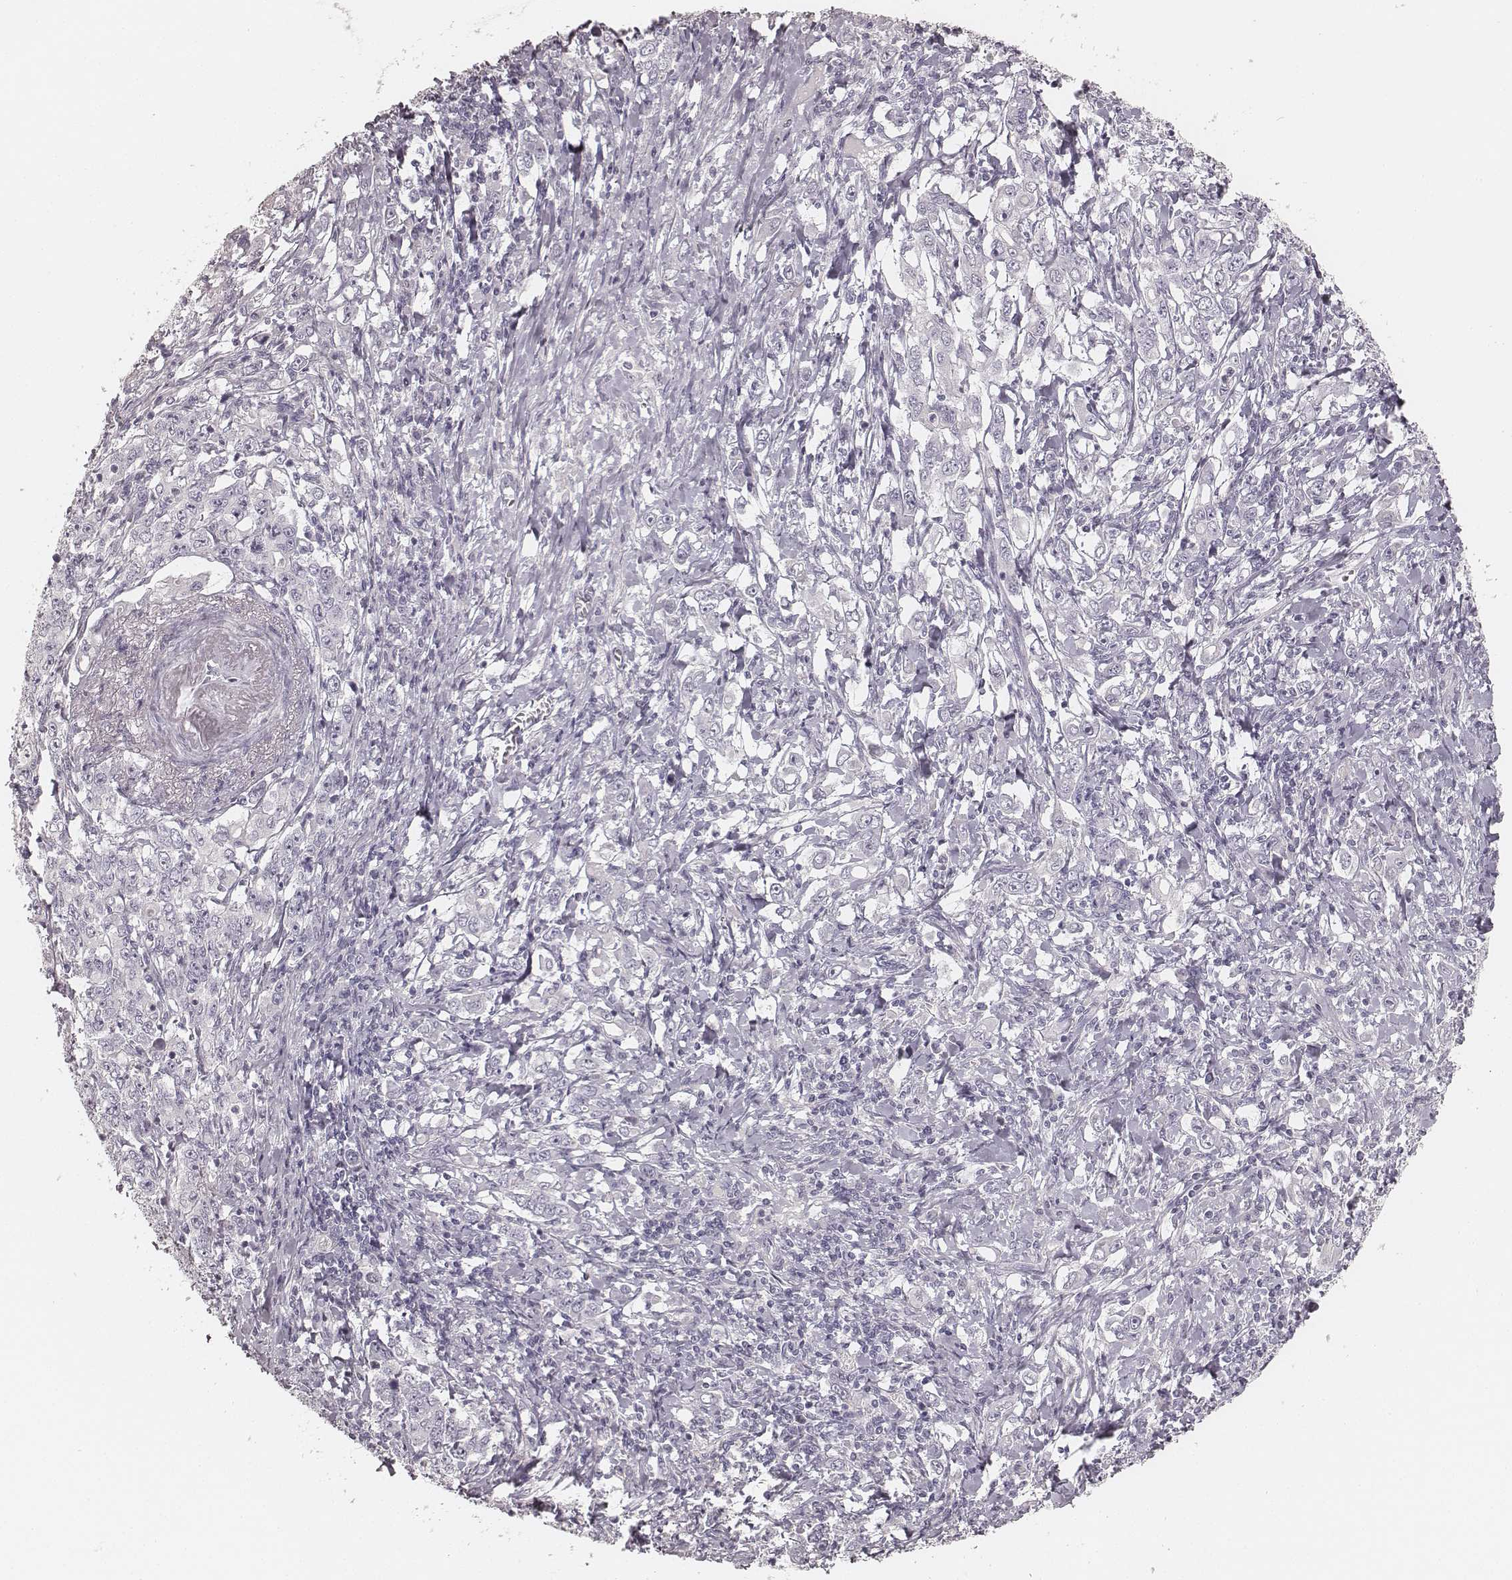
{"staining": {"intensity": "negative", "quantity": "none", "location": "none"}, "tissue": "stomach cancer", "cell_type": "Tumor cells", "image_type": "cancer", "snomed": [{"axis": "morphology", "description": "Adenocarcinoma, NOS"}, {"axis": "topography", "description": "Stomach, lower"}], "caption": "The micrograph displays no staining of tumor cells in stomach cancer.", "gene": "KRT31", "patient": {"sex": "female", "age": 72}}